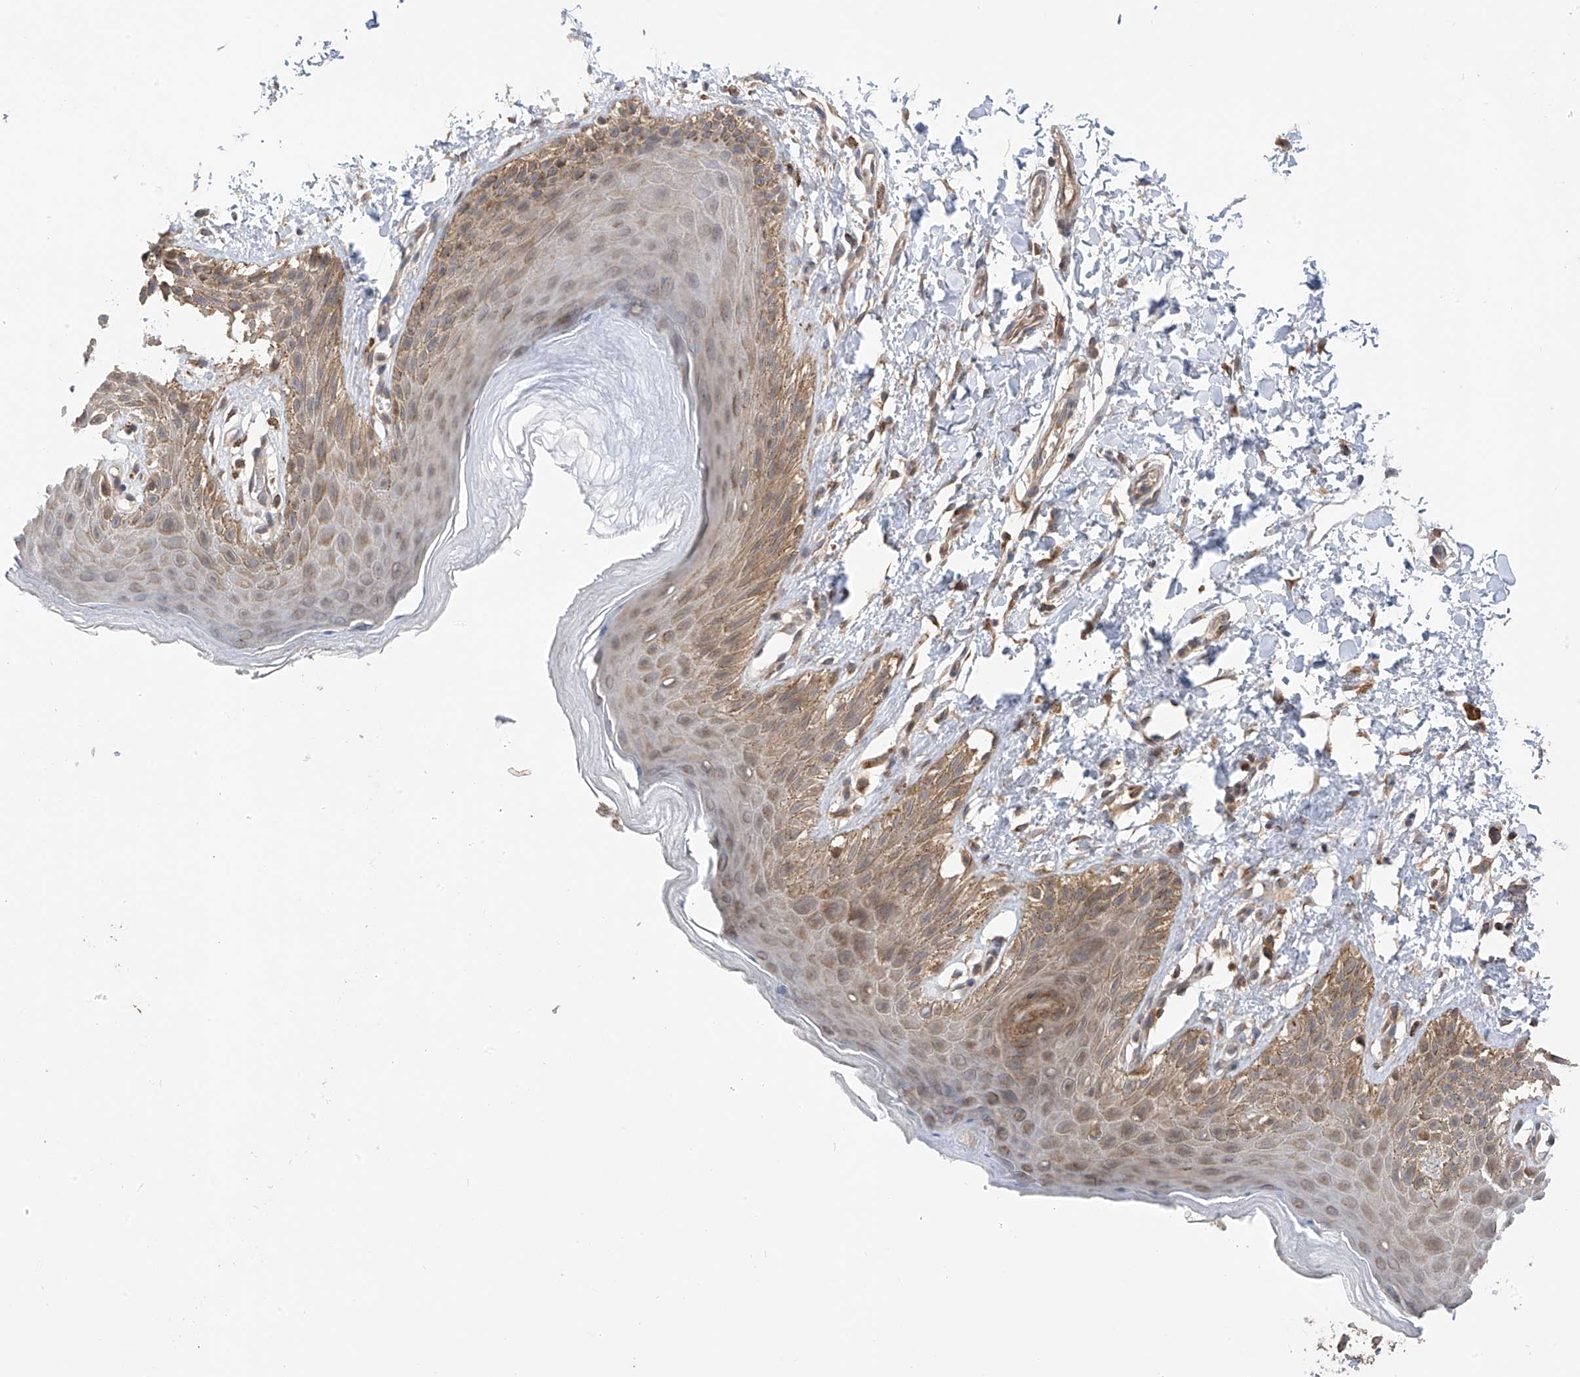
{"staining": {"intensity": "moderate", "quantity": "25%-75%", "location": "cytoplasmic/membranous"}, "tissue": "skin", "cell_type": "Epidermal cells", "image_type": "normal", "snomed": [{"axis": "morphology", "description": "Normal tissue, NOS"}, {"axis": "topography", "description": "Anal"}], "caption": "A histopathology image showing moderate cytoplasmic/membranous positivity in approximately 25%-75% of epidermal cells in unremarkable skin, as visualized by brown immunohistochemical staining.", "gene": "RPAIN", "patient": {"sex": "male", "age": 44}}